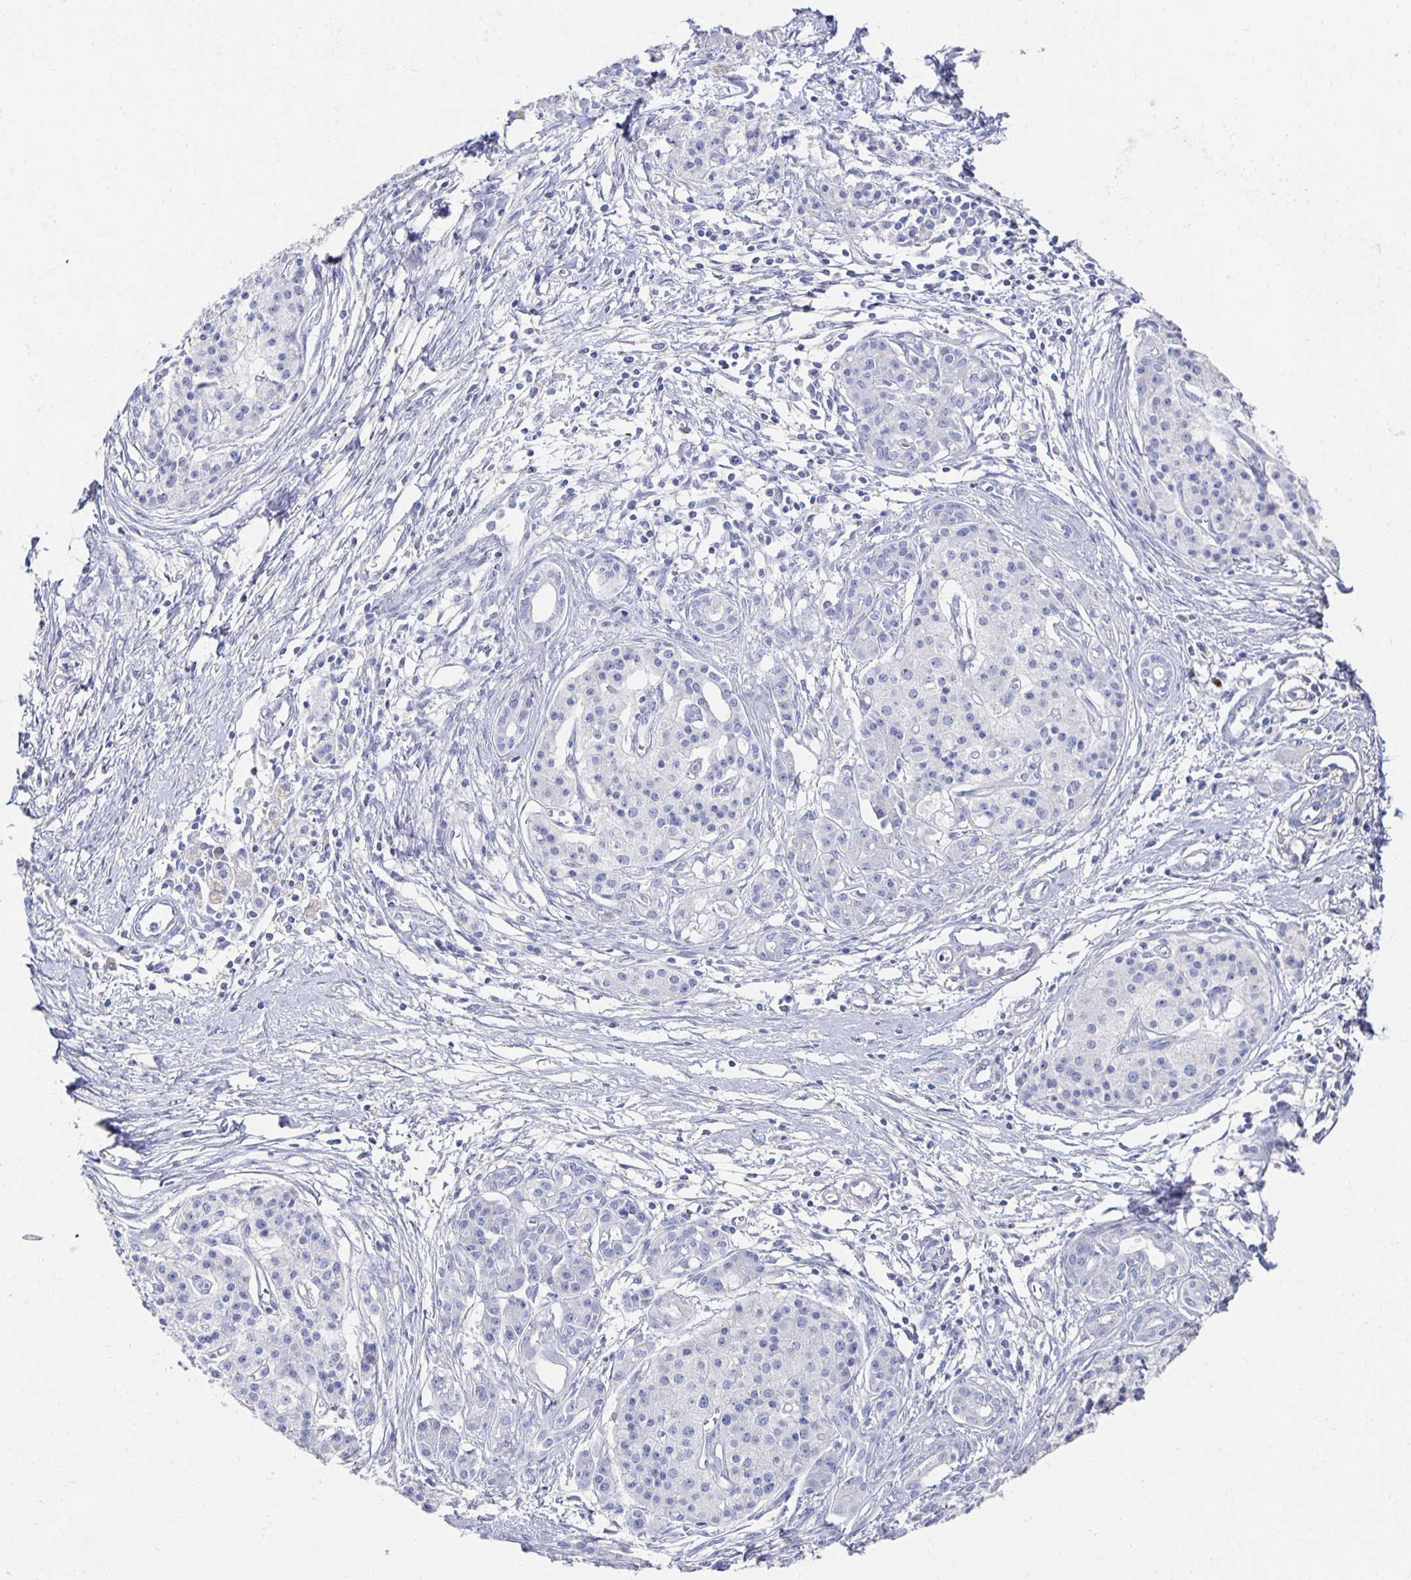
{"staining": {"intensity": "negative", "quantity": "none", "location": "none"}, "tissue": "pancreatic cancer", "cell_type": "Tumor cells", "image_type": "cancer", "snomed": [{"axis": "morphology", "description": "Adenocarcinoma, NOS"}, {"axis": "topography", "description": "Pancreas"}], "caption": "This is an IHC micrograph of pancreatic cancer (adenocarcinoma). There is no expression in tumor cells.", "gene": "PRDM7", "patient": {"sex": "female", "age": 47}}